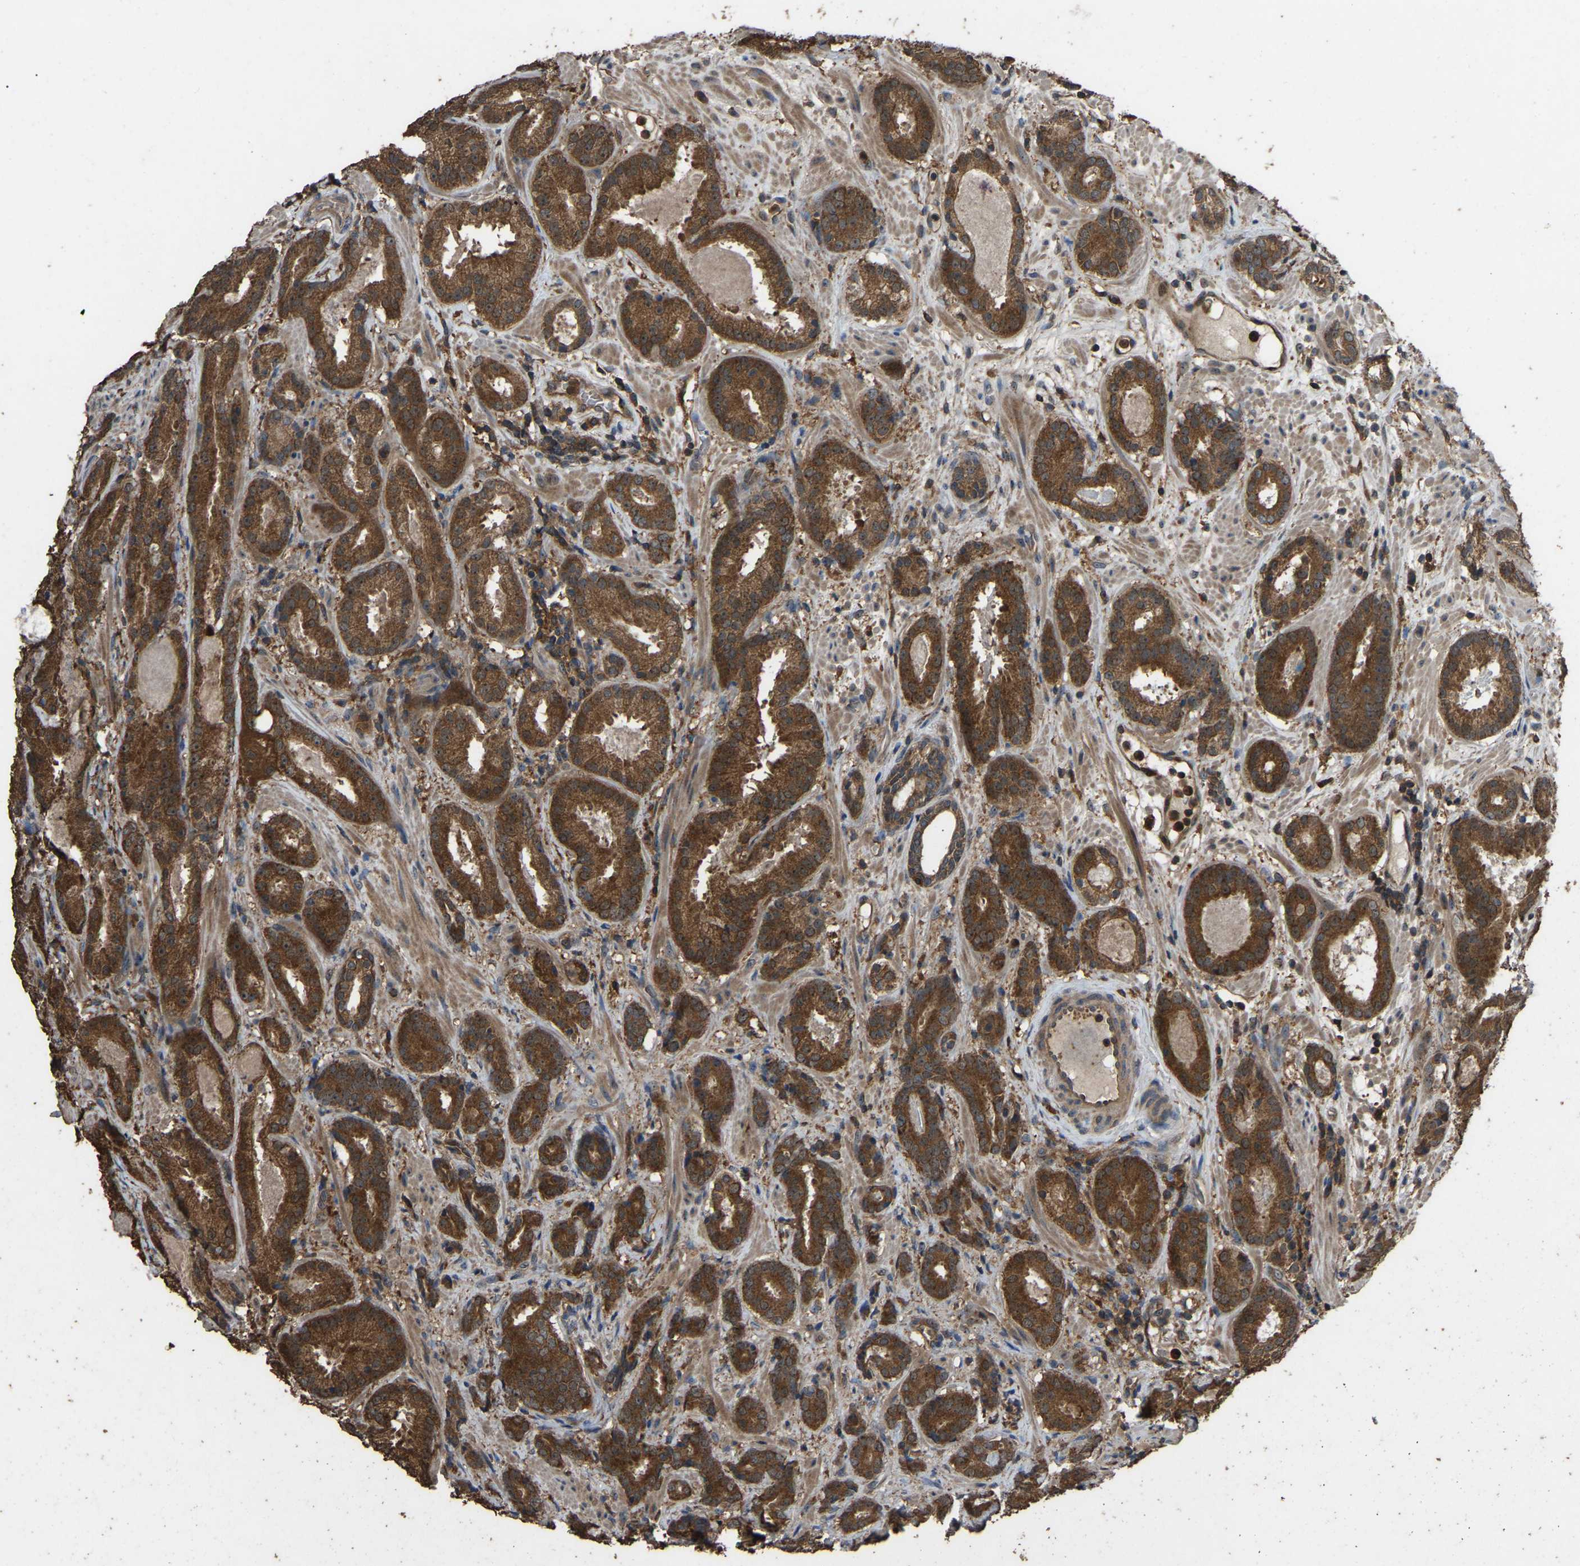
{"staining": {"intensity": "strong", "quantity": ">75%", "location": "cytoplasmic/membranous,nuclear"}, "tissue": "prostate cancer", "cell_type": "Tumor cells", "image_type": "cancer", "snomed": [{"axis": "morphology", "description": "Adenocarcinoma, Low grade"}, {"axis": "topography", "description": "Prostate"}], "caption": "Immunohistochemical staining of human adenocarcinoma (low-grade) (prostate) shows strong cytoplasmic/membranous and nuclear protein staining in approximately >75% of tumor cells.", "gene": "FHIT", "patient": {"sex": "male", "age": 69}}